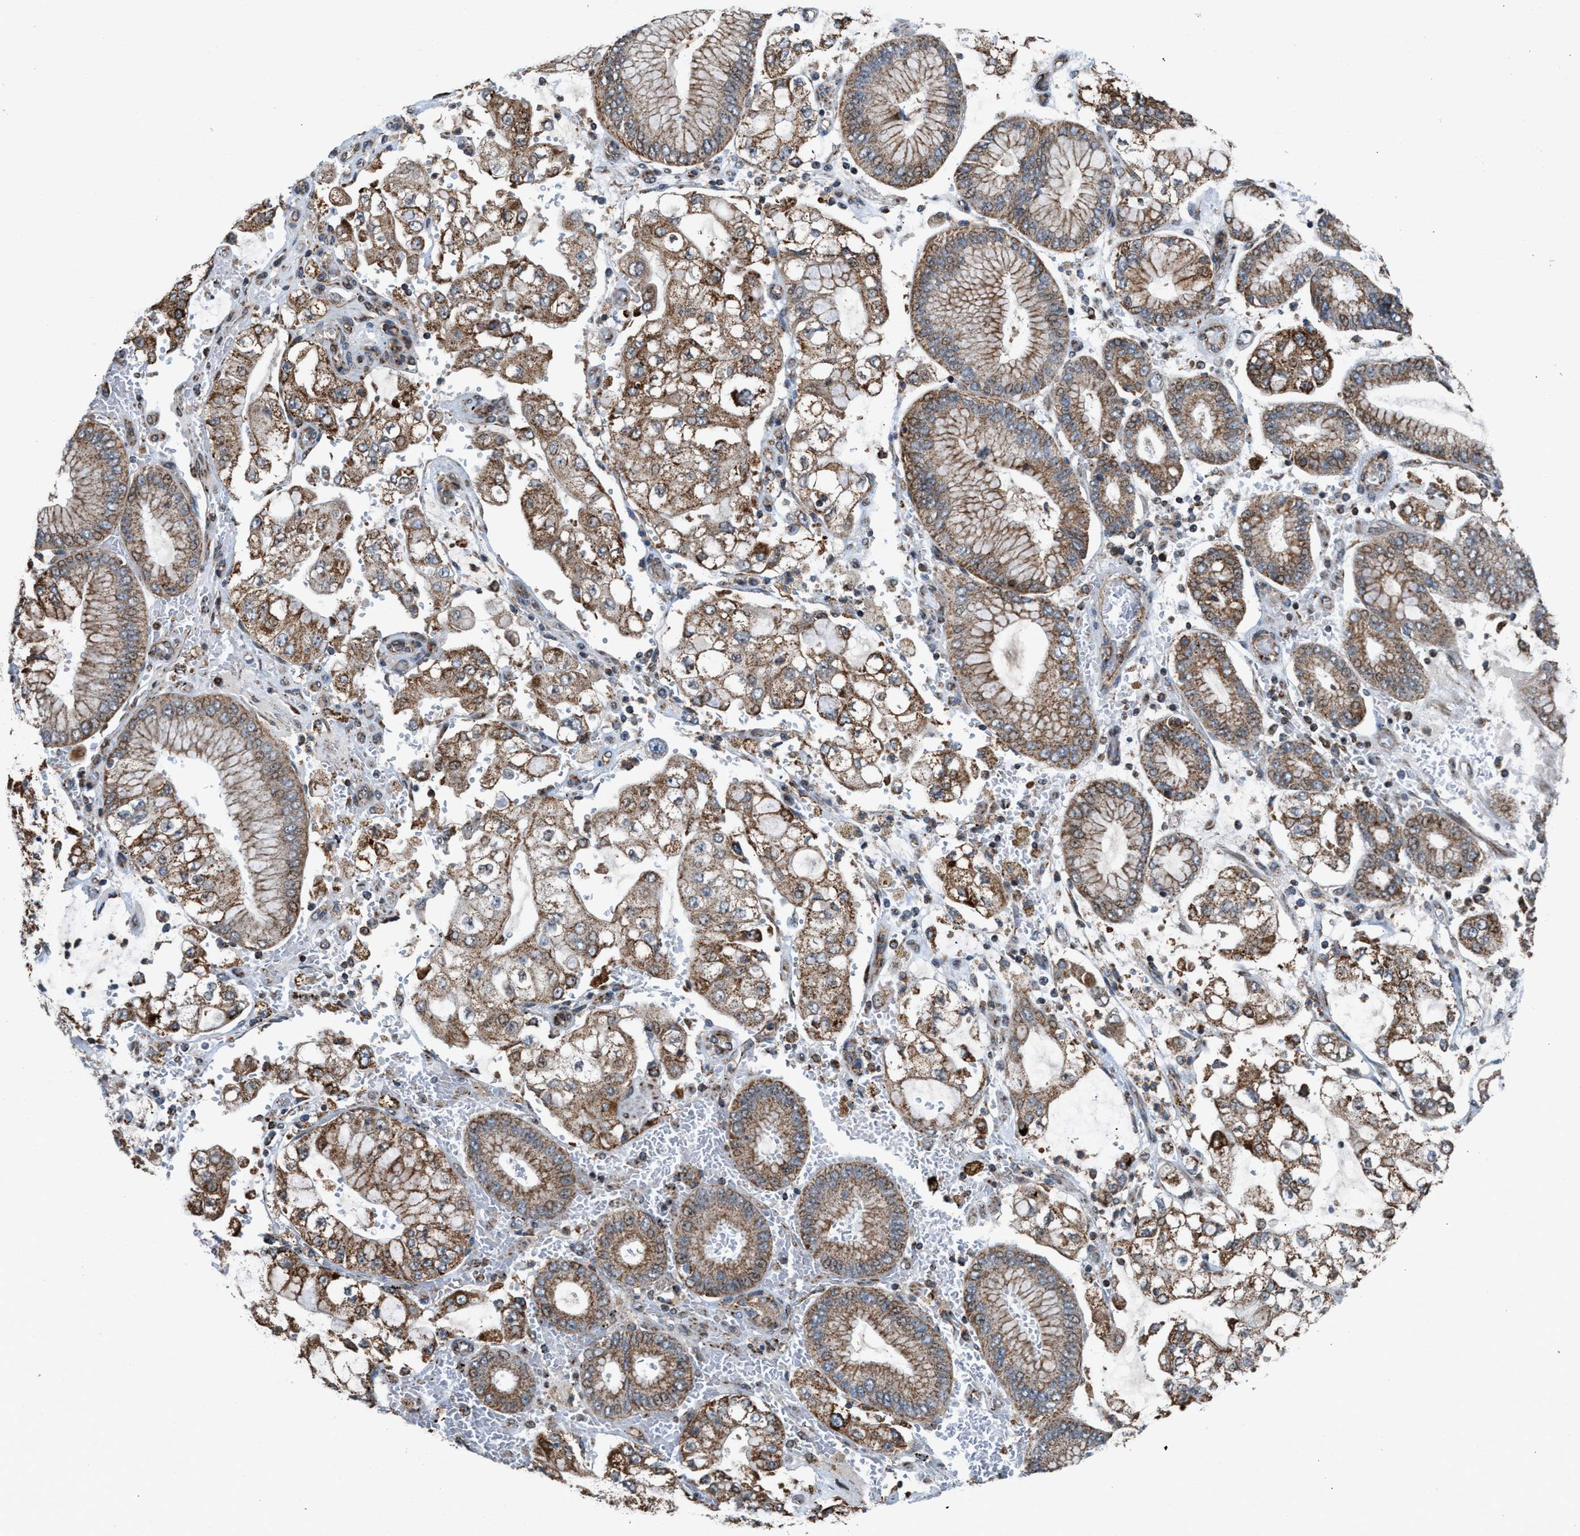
{"staining": {"intensity": "moderate", "quantity": ">75%", "location": "cytoplasmic/membranous"}, "tissue": "stomach cancer", "cell_type": "Tumor cells", "image_type": "cancer", "snomed": [{"axis": "morphology", "description": "Adenocarcinoma, NOS"}, {"axis": "topography", "description": "Stomach"}], "caption": "Immunohistochemistry photomicrograph of human adenocarcinoma (stomach) stained for a protein (brown), which displays medium levels of moderate cytoplasmic/membranous expression in approximately >75% of tumor cells.", "gene": "SGSM2", "patient": {"sex": "male", "age": 76}}